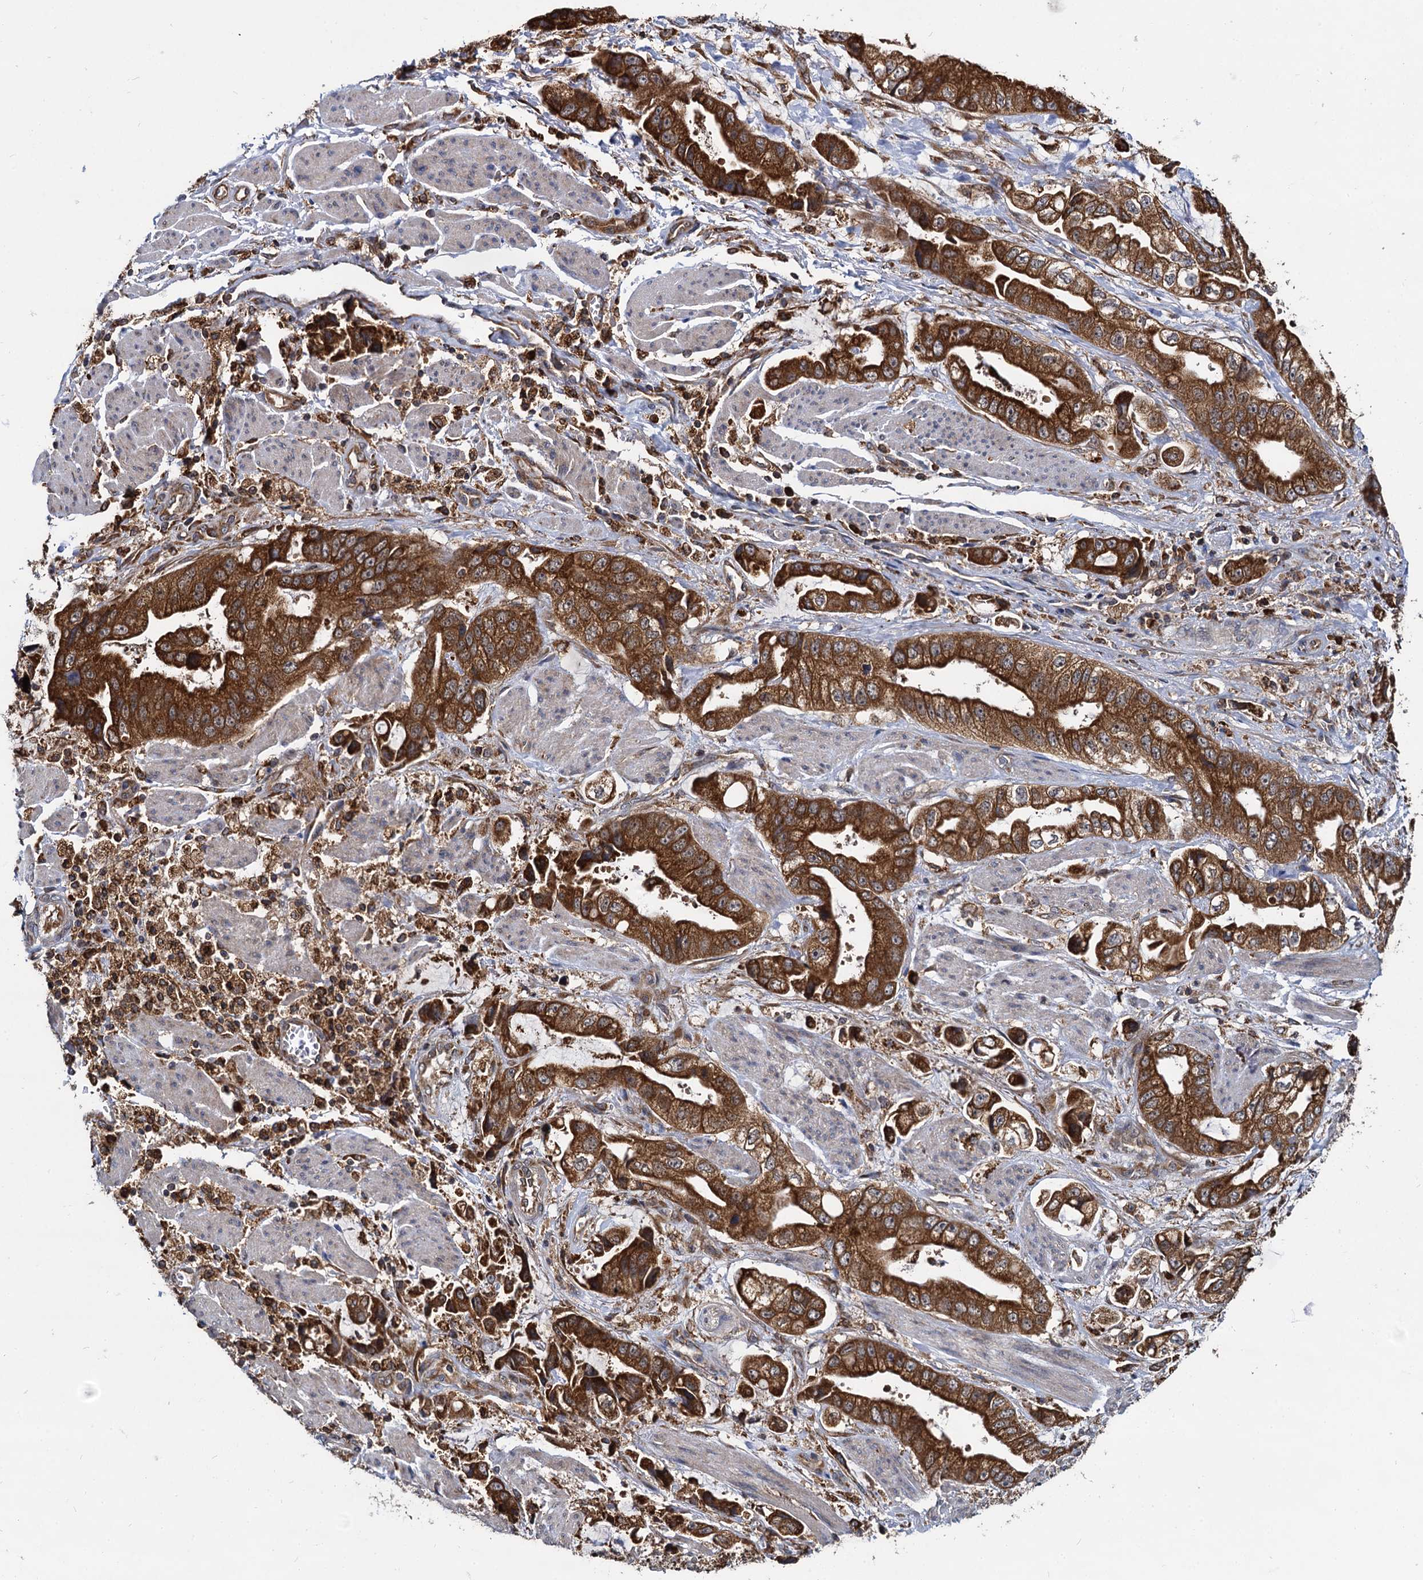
{"staining": {"intensity": "strong", "quantity": ">75%", "location": "cytoplasmic/membranous"}, "tissue": "stomach cancer", "cell_type": "Tumor cells", "image_type": "cancer", "snomed": [{"axis": "morphology", "description": "Adenocarcinoma, NOS"}, {"axis": "topography", "description": "Stomach"}], "caption": "Protein expression analysis of human adenocarcinoma (stomach) reveals strong cytoplasmic/membranous positivity in about >75% of tumor cells.", "gene": "UFM1", "patient": {"sex": "male", "age": 62}}